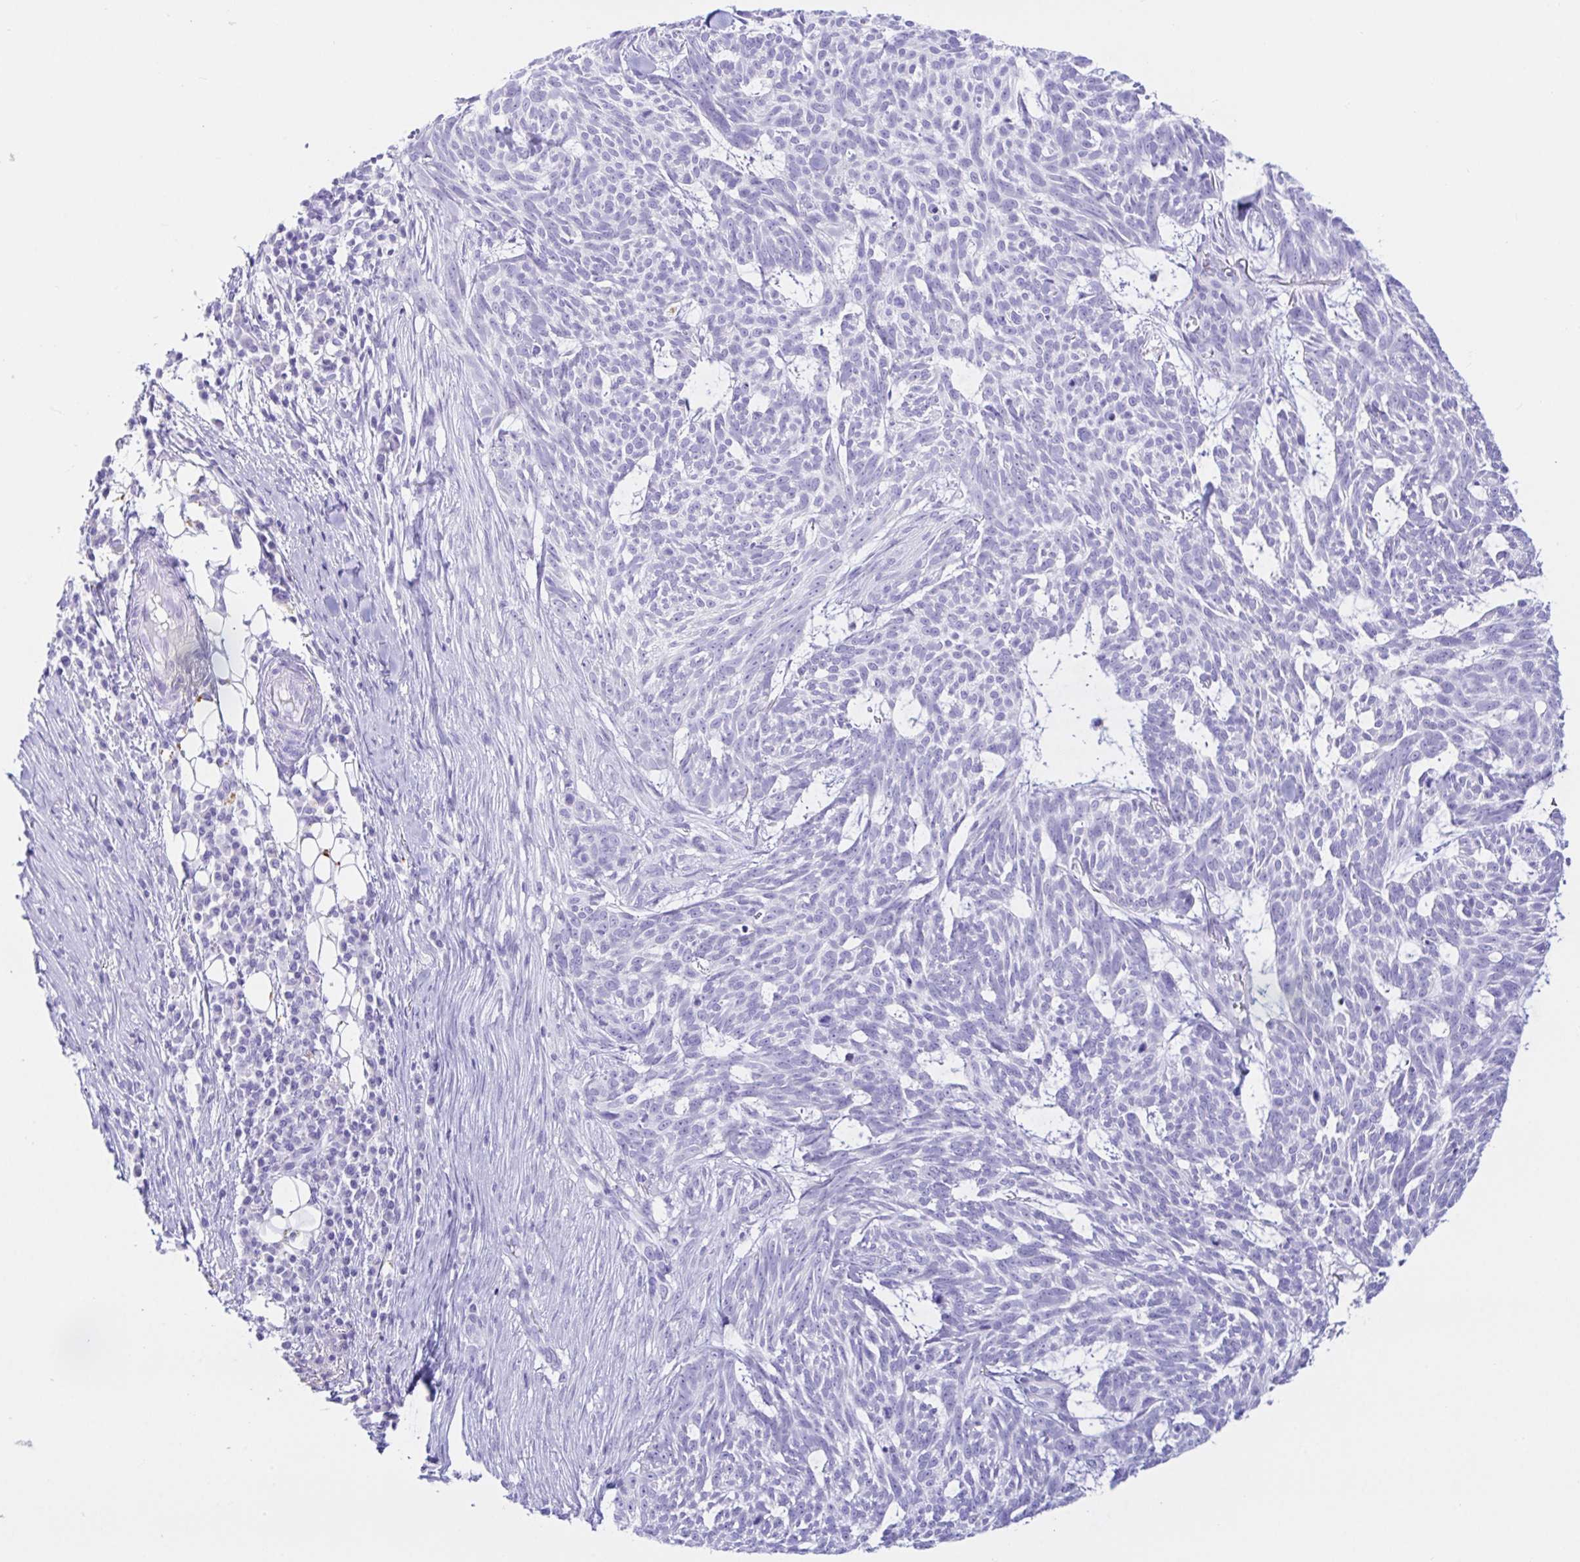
{"staining": {"intensity": "negative", "quantity": "none", "location": "none"}, "tissue": "skin cancer", "cell_type": "Tumor cells", "image_type": "cancer", "snomed": [{"axis": "morphology", "description": "Basal cell carcinoma"}, {"axis": "topography", "description": "Skin"}], "caption": "Image shows no significant protein staining in tumor cells of skin cancer (basal cell carcinoma).", "gene": "PAX8", "patient": {"sex": "female", "age": 93}}